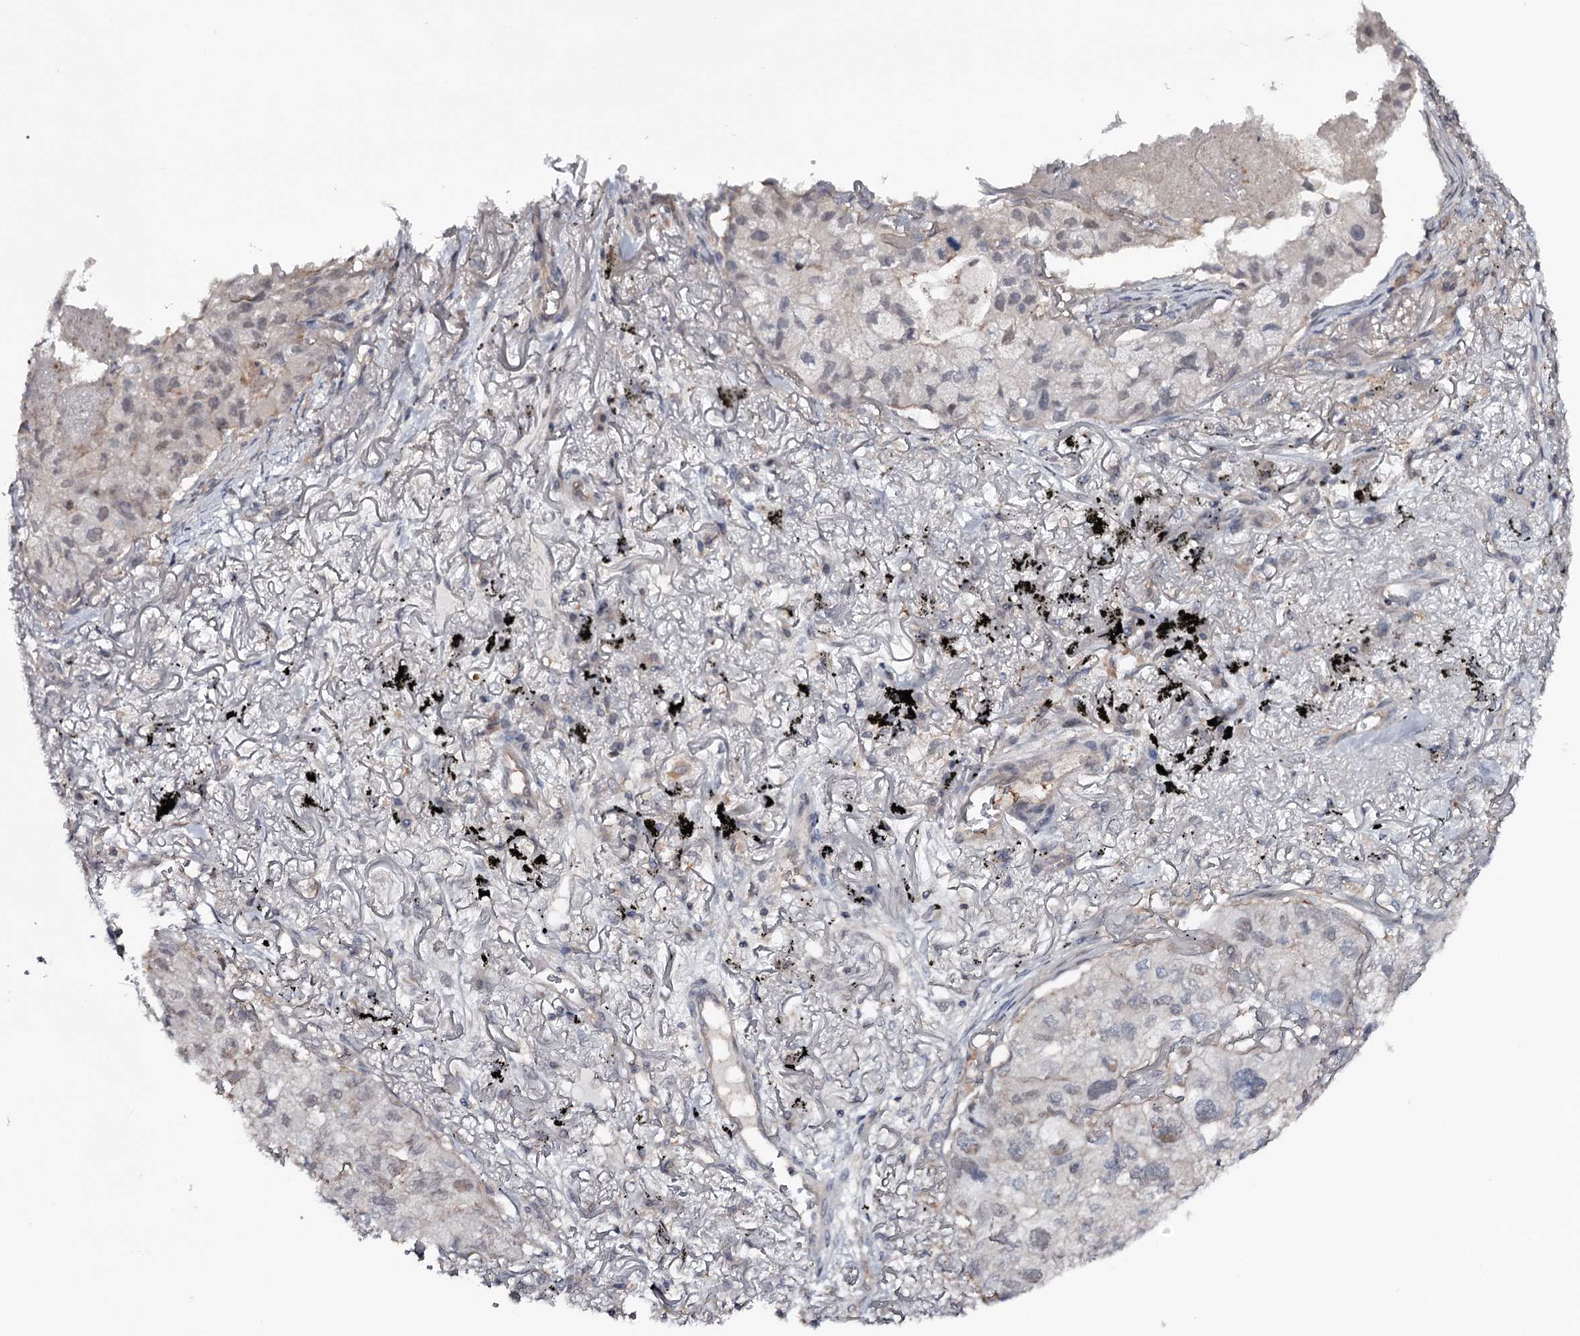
{"staining": {"intensity": "negative", "quantity": "none", "location": "none"}, "tissue": "lung cancer", "cell_type": "Tumor cells", "image_type": "cancer", "snomed": [{"axis": "morphology", "description": "Adenocarcinoma, NOS"}, {"axis": "topography", "description": "Lung"}], "caption": "IHC image of neoplastic tissue: lung adenocarcinoma stained with DAB (3,3'-diaminobenzidine) reveals no significant protein staining in tumor cells.", "gene": "GTSF1", "patient": {"sex": "male", "age": 65}}